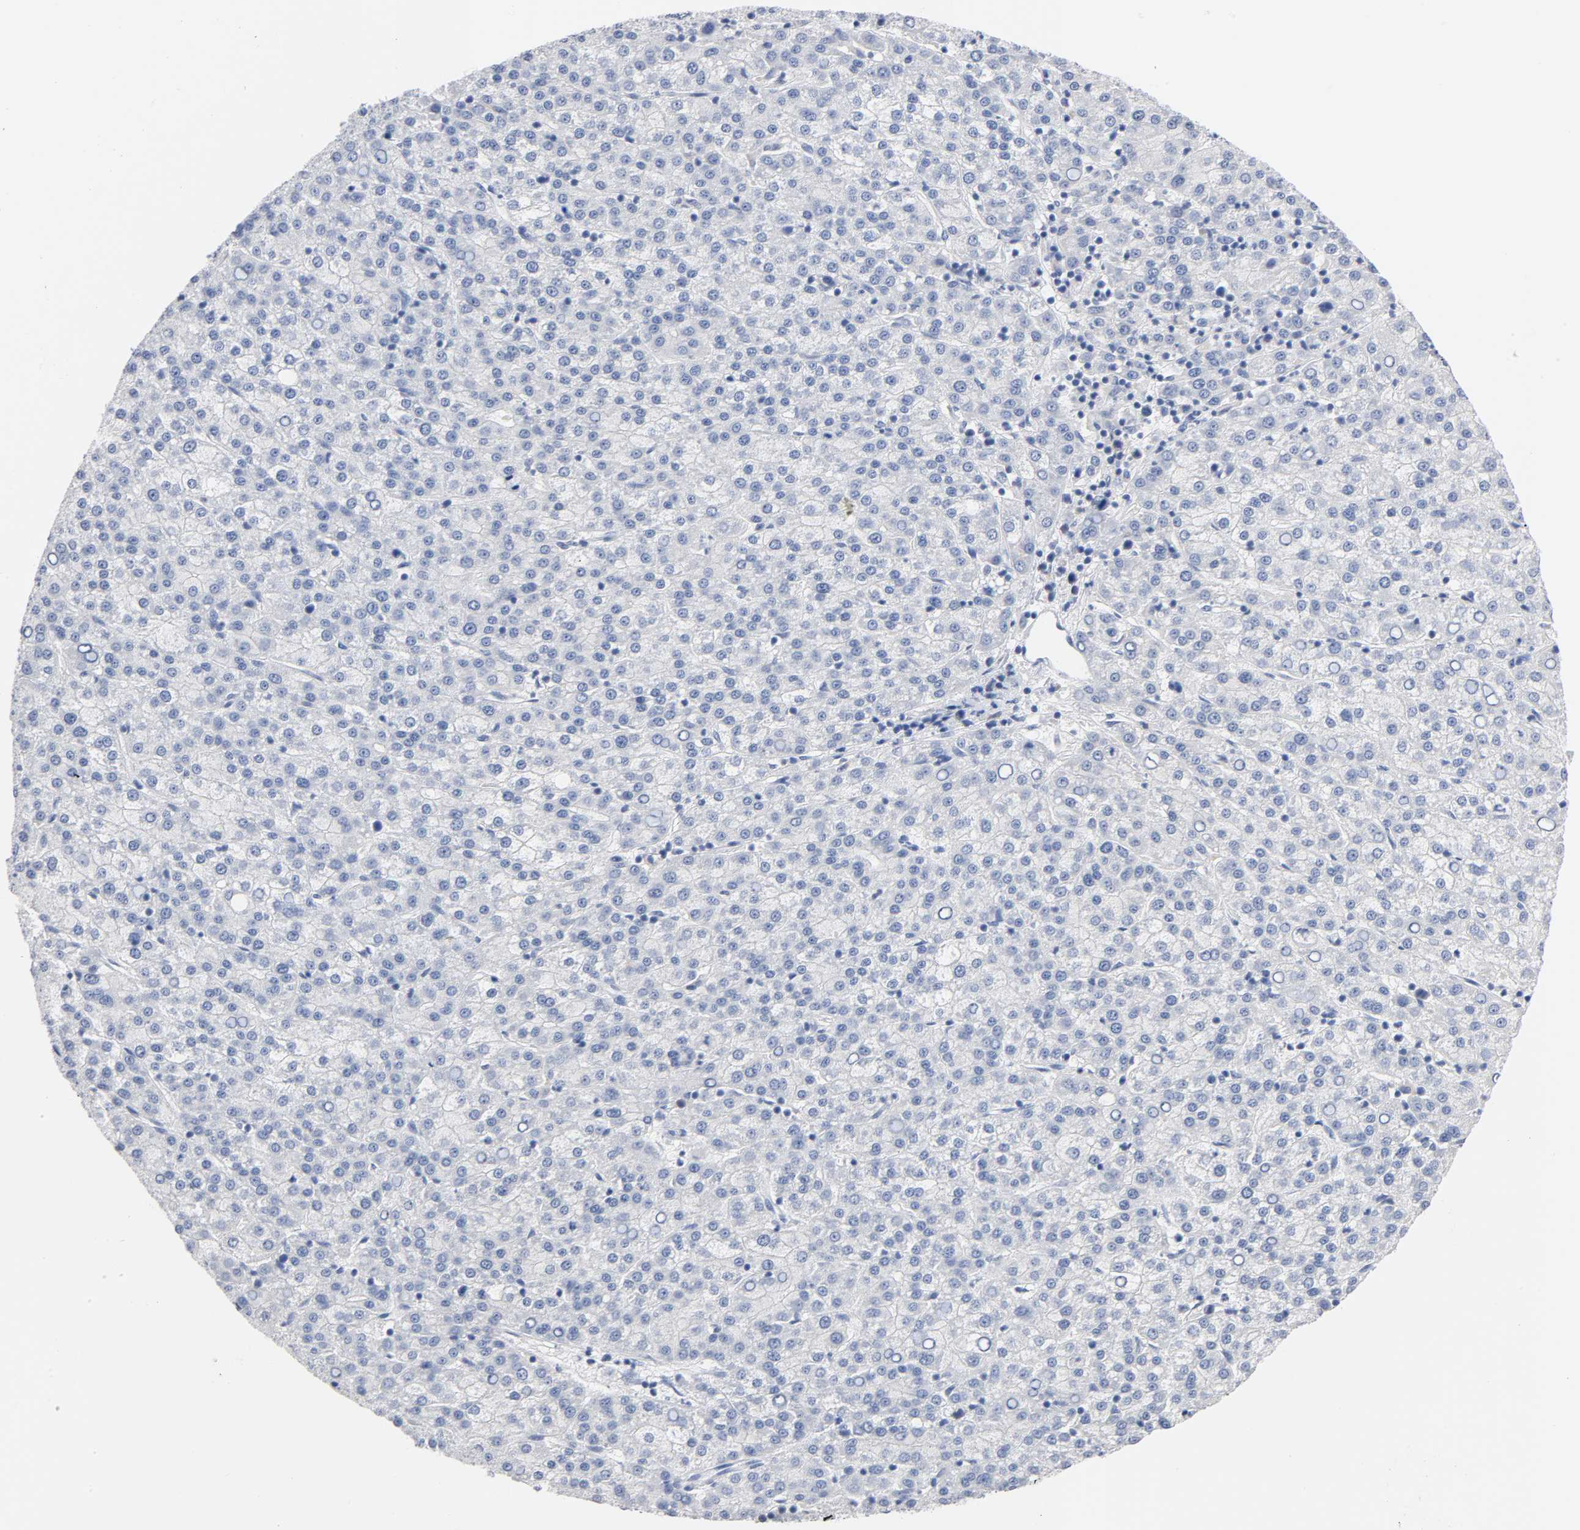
{"staining": {"intensity": "negative", "quantity": "none", "location": "none"}, "tissue": "liver cancer", "cell_type": "Tumor cells", "image_type": "cancer", "snomed": [{"axis": "morphology", "description": "Carcinoma, Hepatocellular, NOS"}, {"axis": "topography", "description": "Liver"}], "caption": "Tumor cells are negative for brown protein staining in liver cancer.", "gene": "MALT1", "patient": {"sex": "female", "age": 58}}